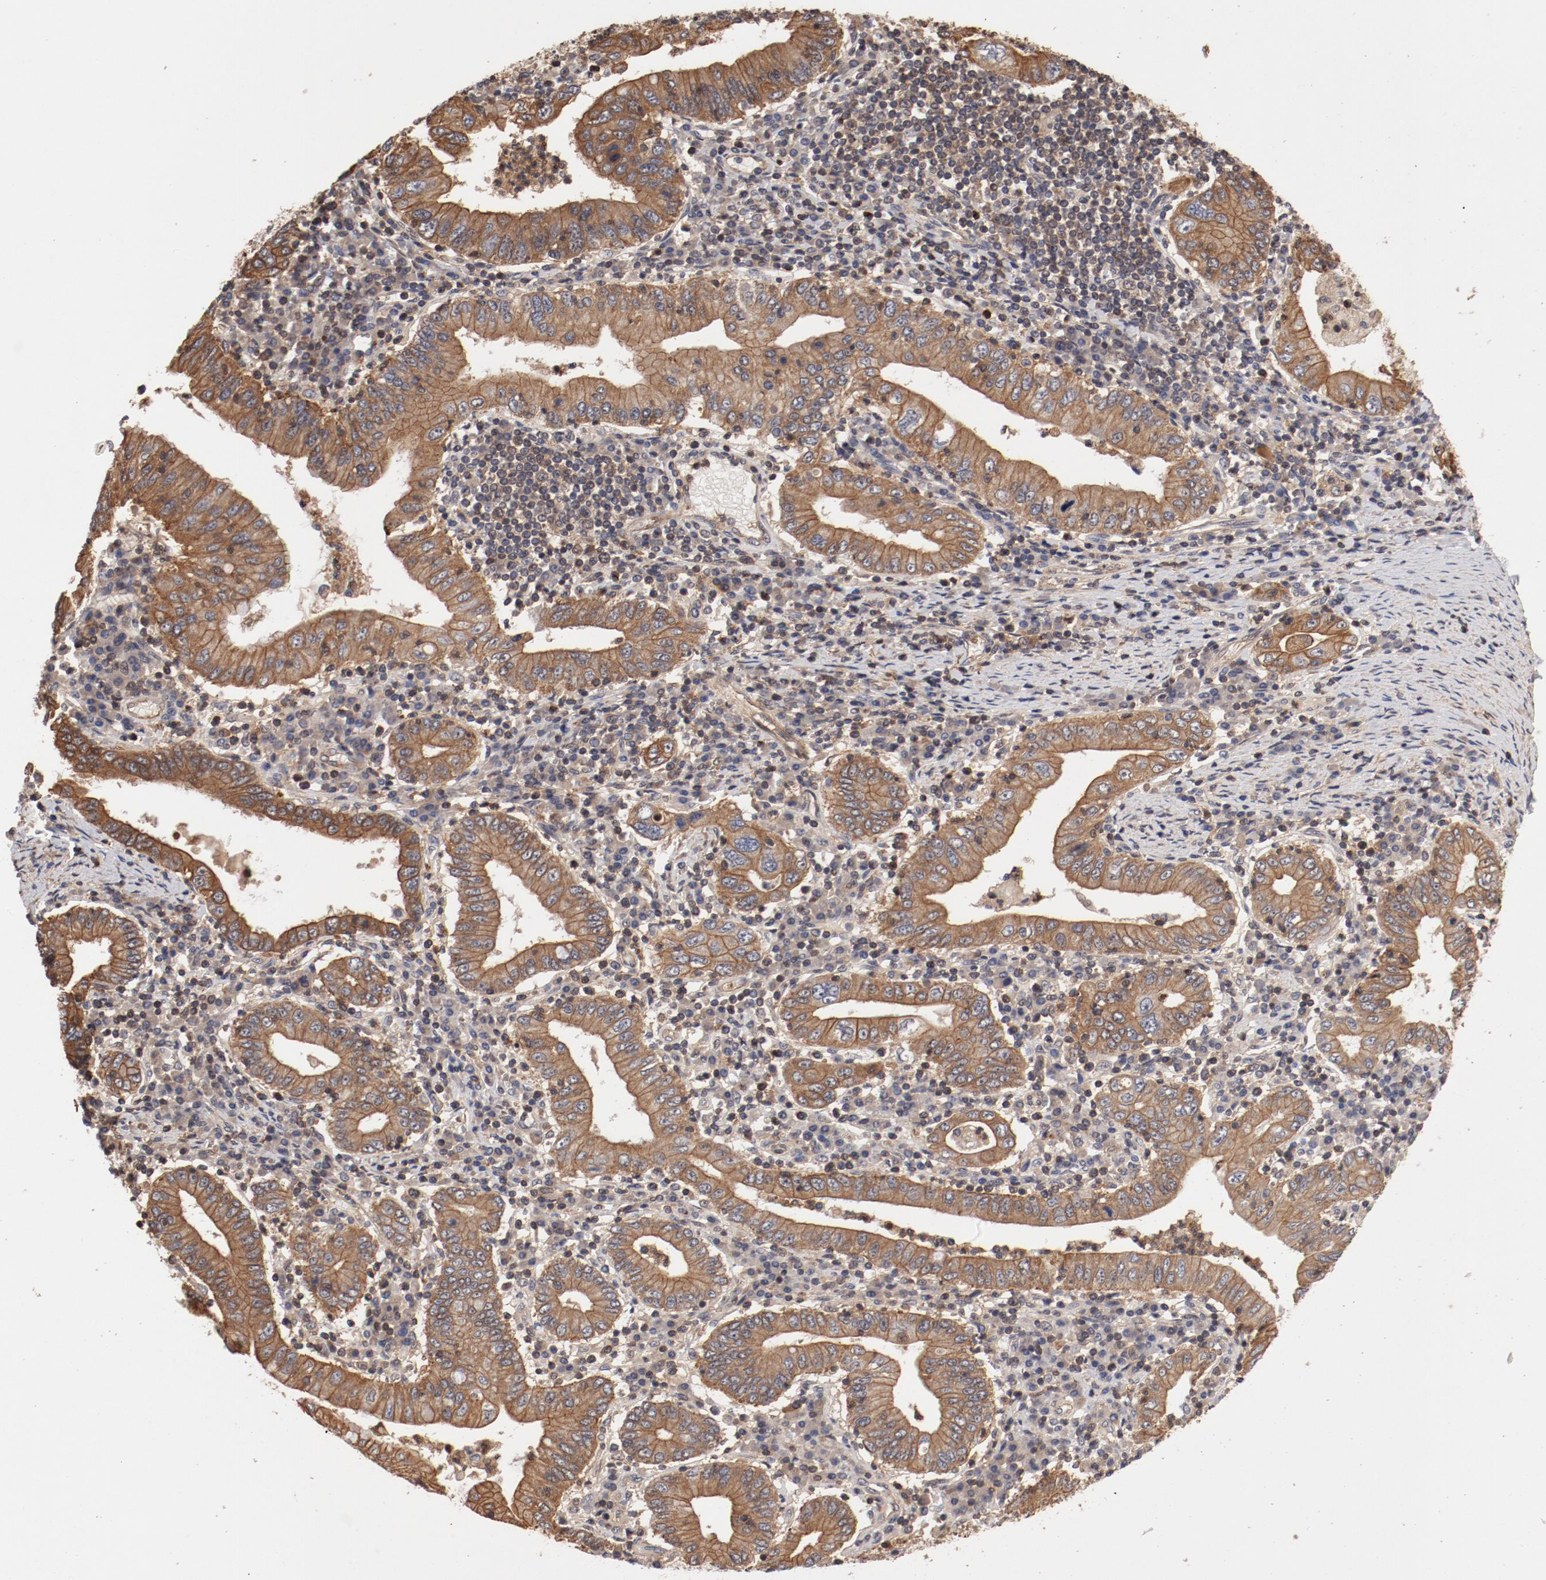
{"staining": {"intensity": "moderate", "quantity": ">75%", "location": "cytoplasmic/membranous"}, "tissue": "stomach cancer", "cell_type": "Tumor cells", "image_type": "cancer", "snomed": [{"axis": "morphology", "description": "Normal tissue, NOS"}, {"axis": "morphology", "description": "Adenocarcinoma, NOS"}, {"axis": "topography", "description": "Esophagus"}, {"axis": "topography", "description": "Stomach, upper"}, {"axis": "topography", "description": "Peripheral nerve tissue"}], "caption": "DAB (3,3'-diaminobenzidine) immunohistochemical staining of human stomach adenocarcinoma displays moderate cytoplasmic/membranous protein expression in about >75% of tumor cells.", "gene": "GUF1", "patient": {"sex": "male", "age": 62}}